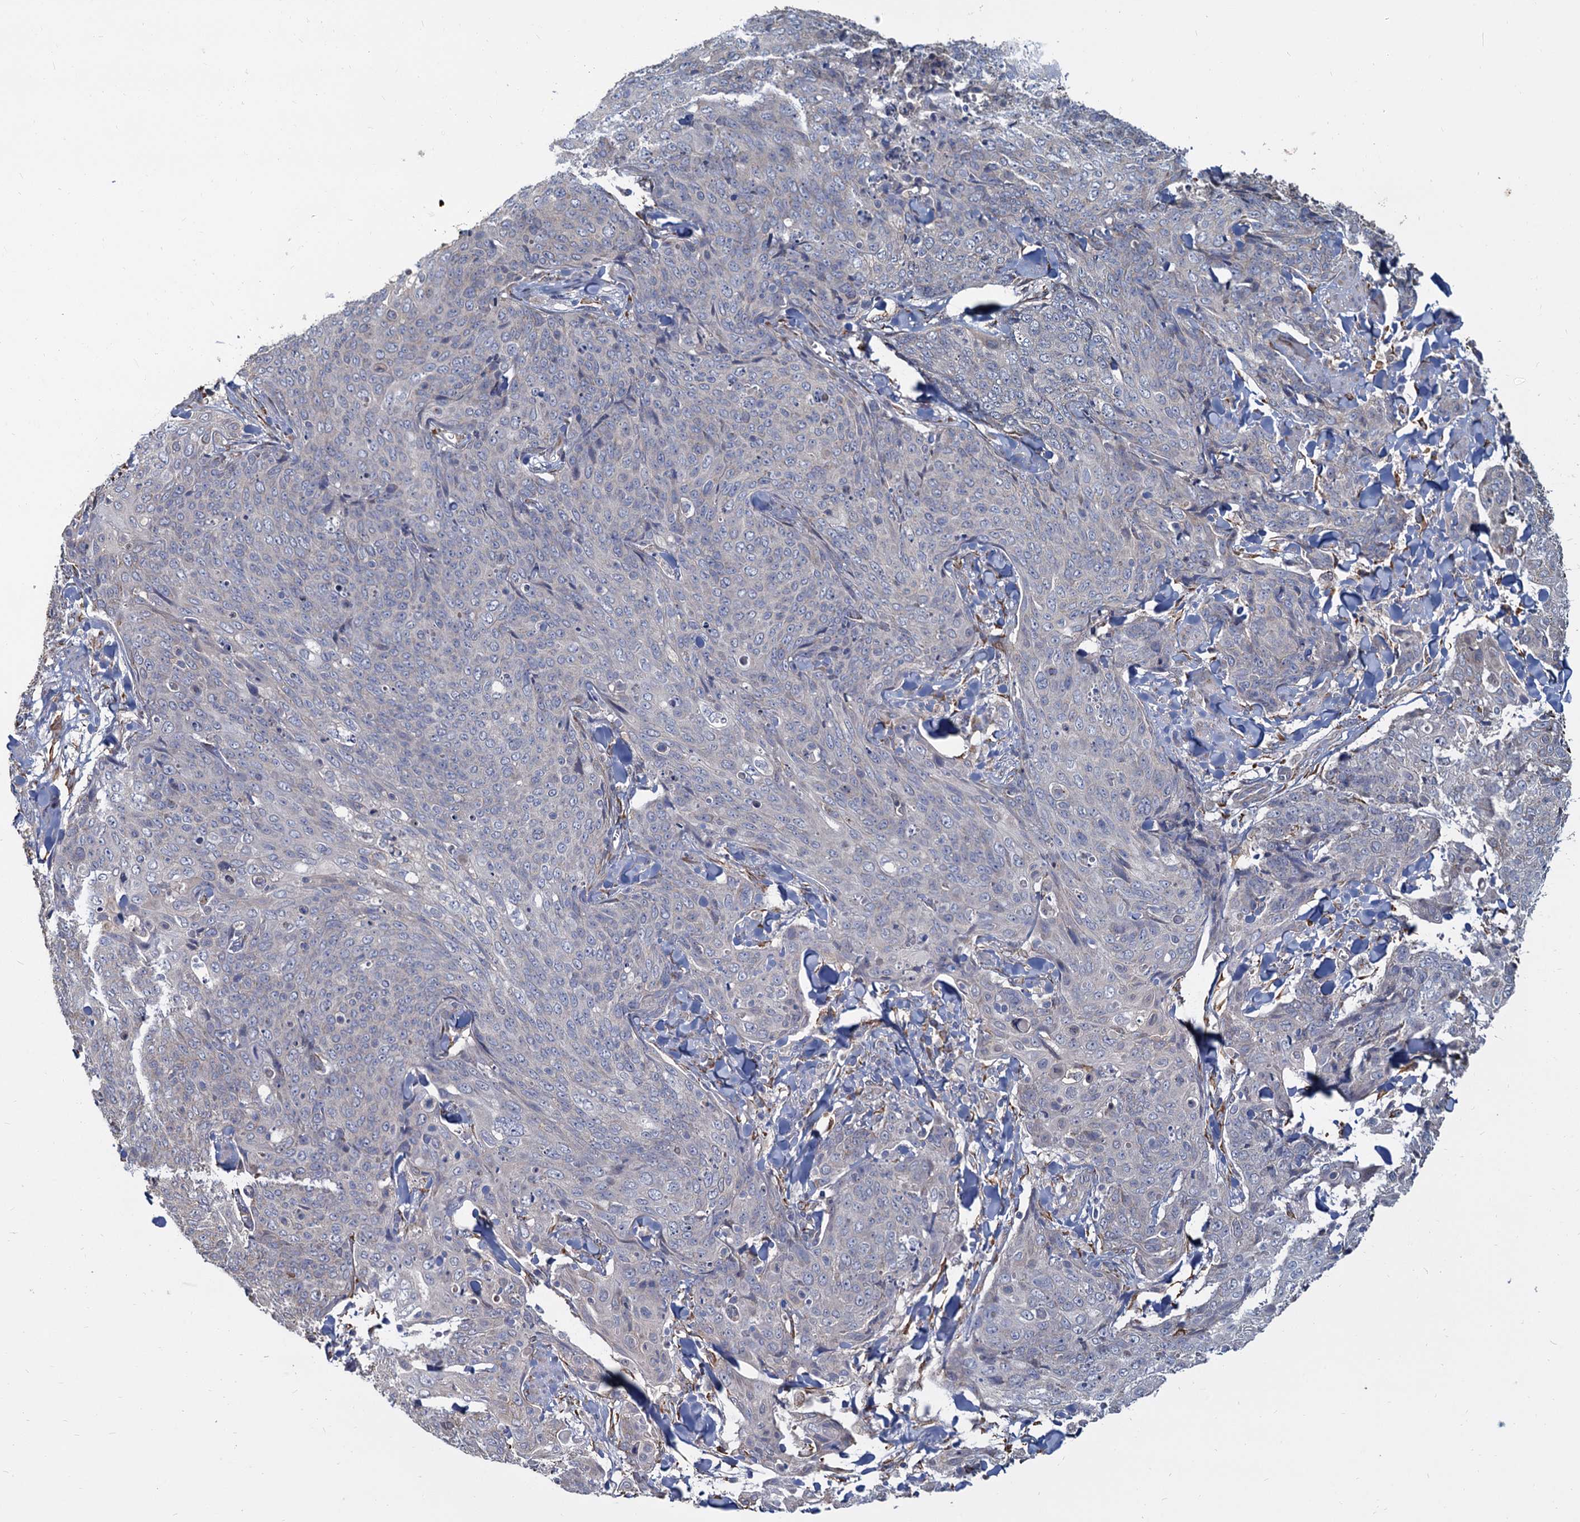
{"staining": {"intensity": "negative", "quantity": "none", "location": "none"}, "tissue": "skin cancer", "cell_type": "Tumor cells", "image_type": "cancer", "snomed": [{"axis": "morphology", "description": "Squamous cell carcinoma, NOS"}, {"axis": "topography", "description": "Skin"}, {"axis": "topography", "description": "Vulva"}], "caption": "Photomicrograph shows no protein expression in tumor cells of skin cancer tissue.", "gene": "LRRC51", "patient": {"sex": "female", "age": 85}}